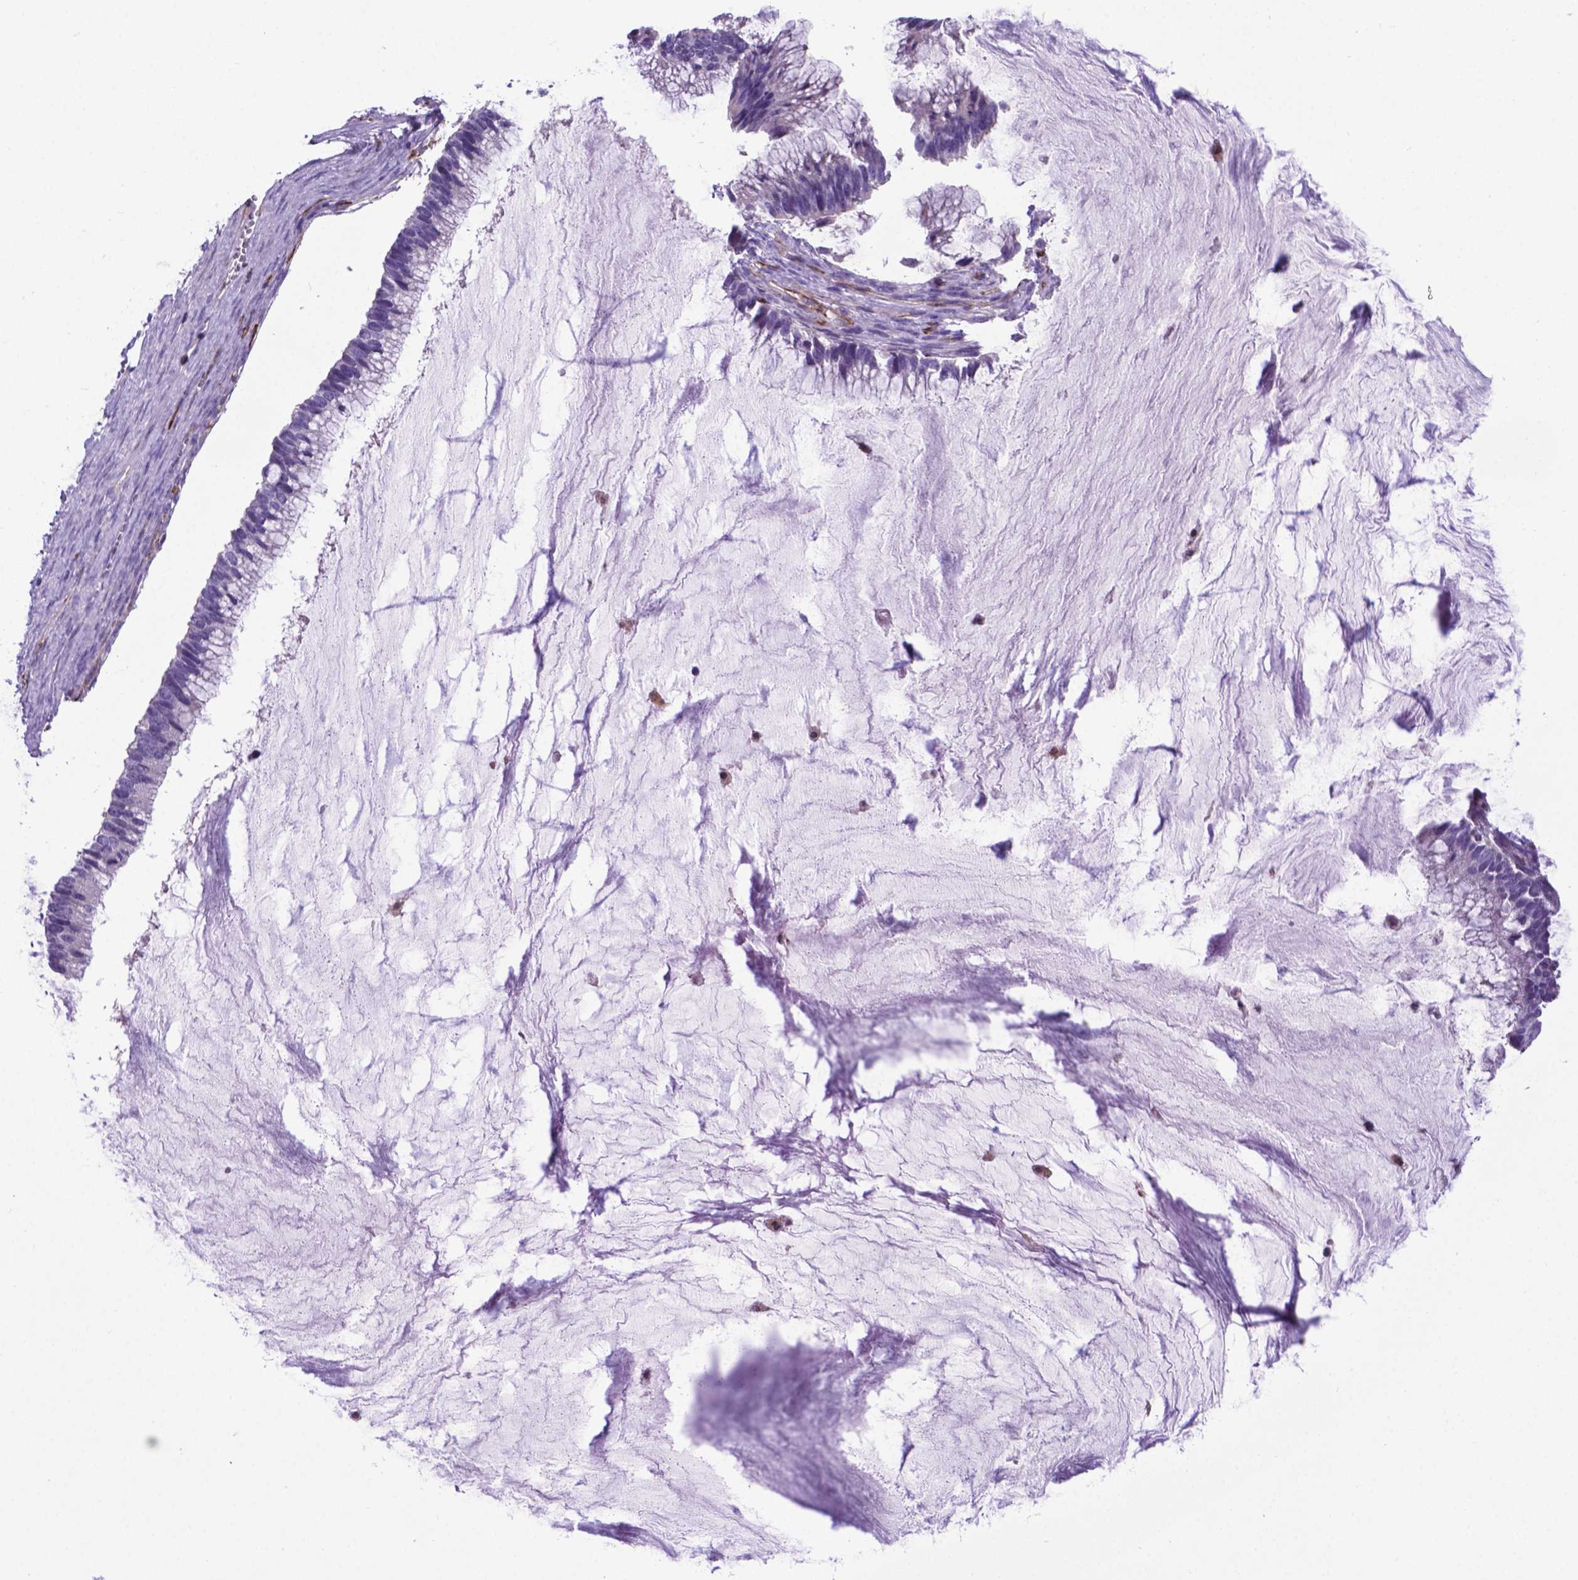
{"staining": {"intensity": "negative", "quantity": "none", "location": "none"}, "tissue": "ovarian cancer", "cell_type": "Tumor cells", "image_type": "cancer", "snomed": [{"axis": "morphology", "description": "Cystadenocarcinoma, mucinous, NOS"}, {"axis": "topography", "description": "Ovary"}], "caption": "Human ovarian mucinous cystadenocarcinoma stained for a protein using IHC demonstrates no expression in tumor cells.", "gene": "LZTR1", "patient": {"sex": "female", "age": 38}}